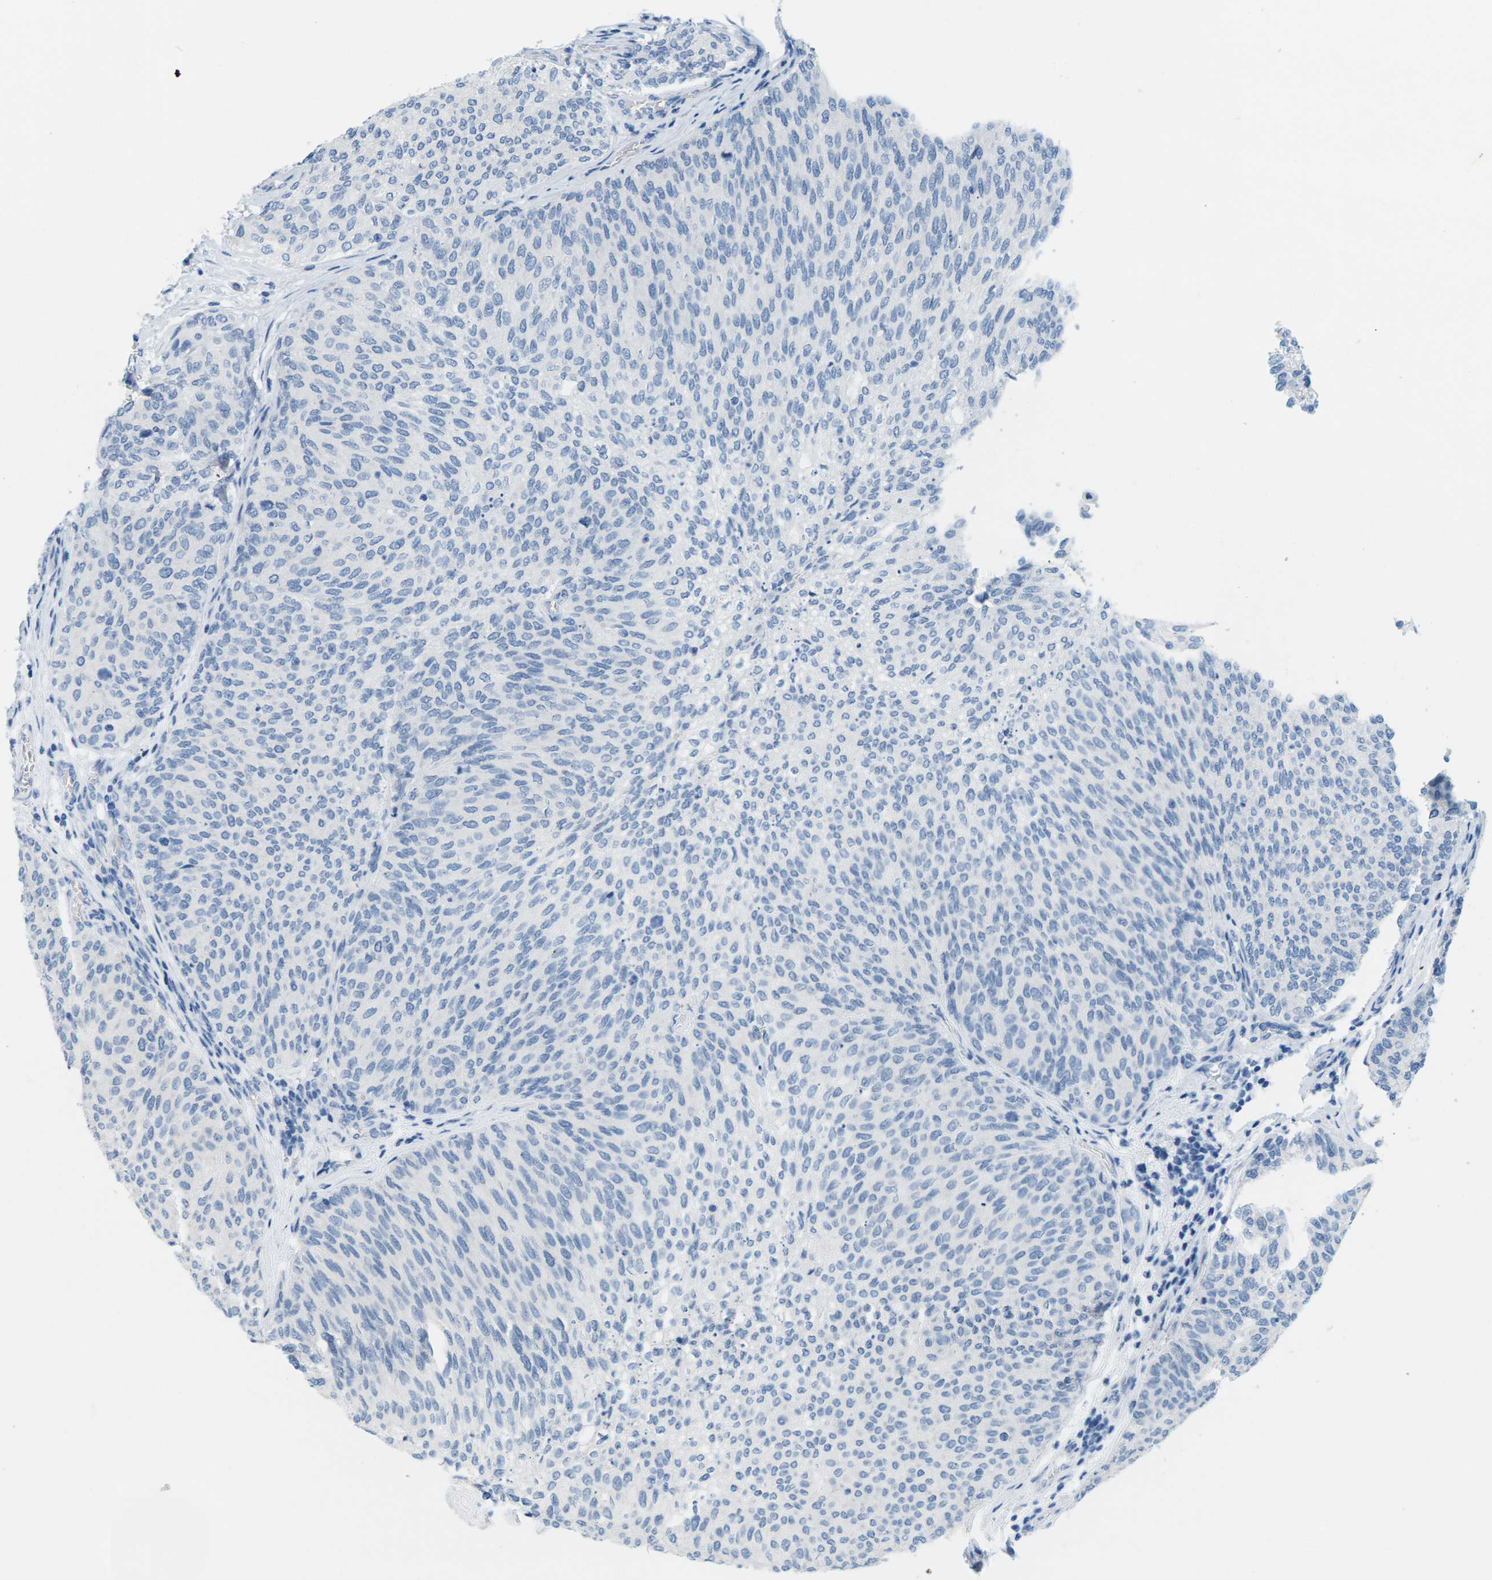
{"staining": {"intensity": "negative", "quantity": "none", "location": "none"}, "tissue": "urothelial cancer", "cell_type": "Tumor cells", "image_type": "cancer", "snomed": [{"axis": "morphology", "description": "Urothelial carcinoma, Low grade"}, {"axis": "topography", "description": "Urinary bladder"}], "caption": "A photomicrograph of urothelial carcinoma (low-grade) stained for a protein displays no brown staining in tumor cells.", "gene": "SLC12A1", "patient": {"sex": "female", "age": 79}}